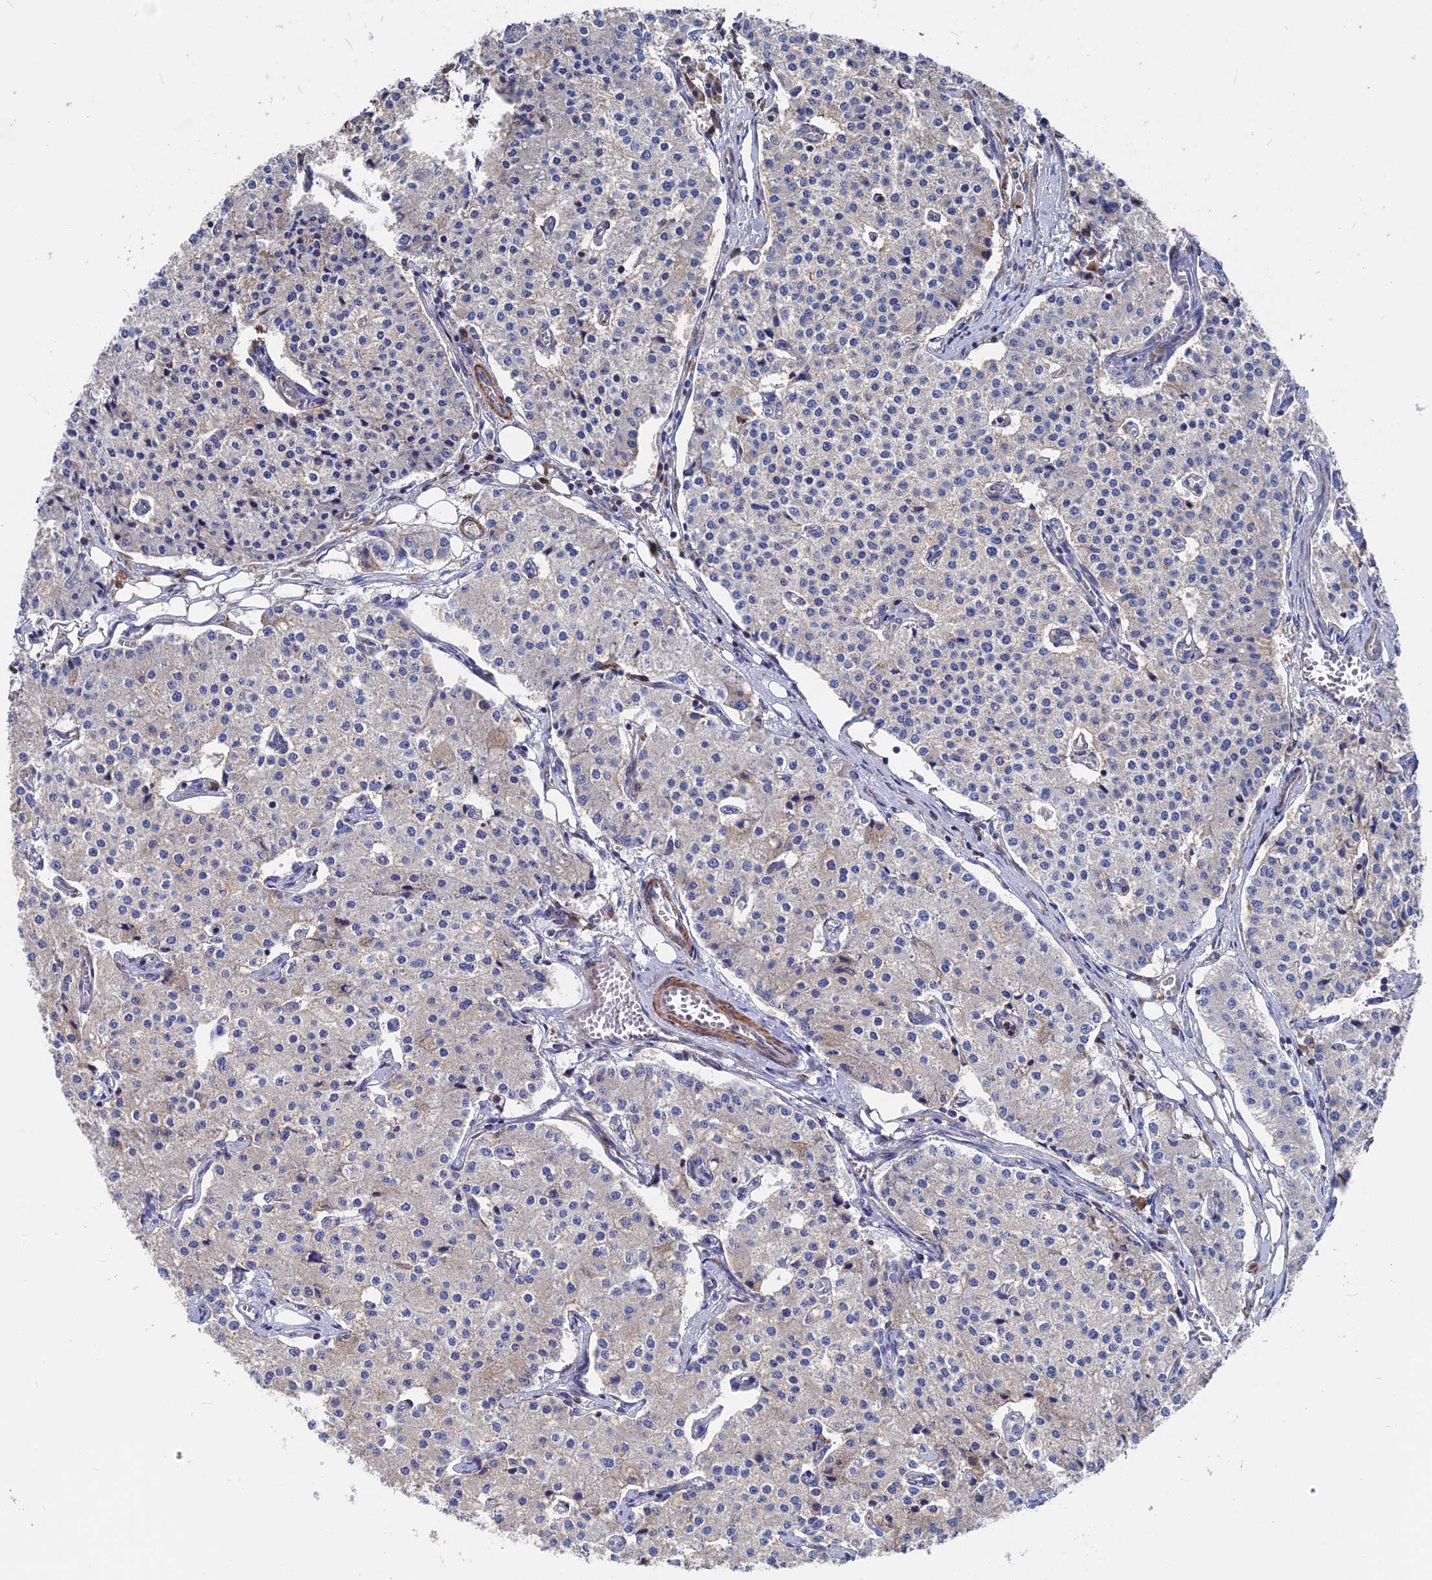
{"staining": {"intensity": "negative", "quantity": "none", "location": "none"}, "tissue": "carcinoid", "cell_type": "Tumor cells", "image_type": "cancer", "snomed": [{"axis": "morphology", "description": "Carcinoid, malignant, NOS"}, {"axis": "topography", "description": "Colon"}], "caption": "This is a image of immunohistochemistry (IHC) staining of carcinoid (malignant), which shows no positivity in tumor cells. (DAB (3,3'-diaminobenzidine) IHC, high magnification).", "gene": "DNAJC3", "patient": {"sex": "female", "age": 52}}